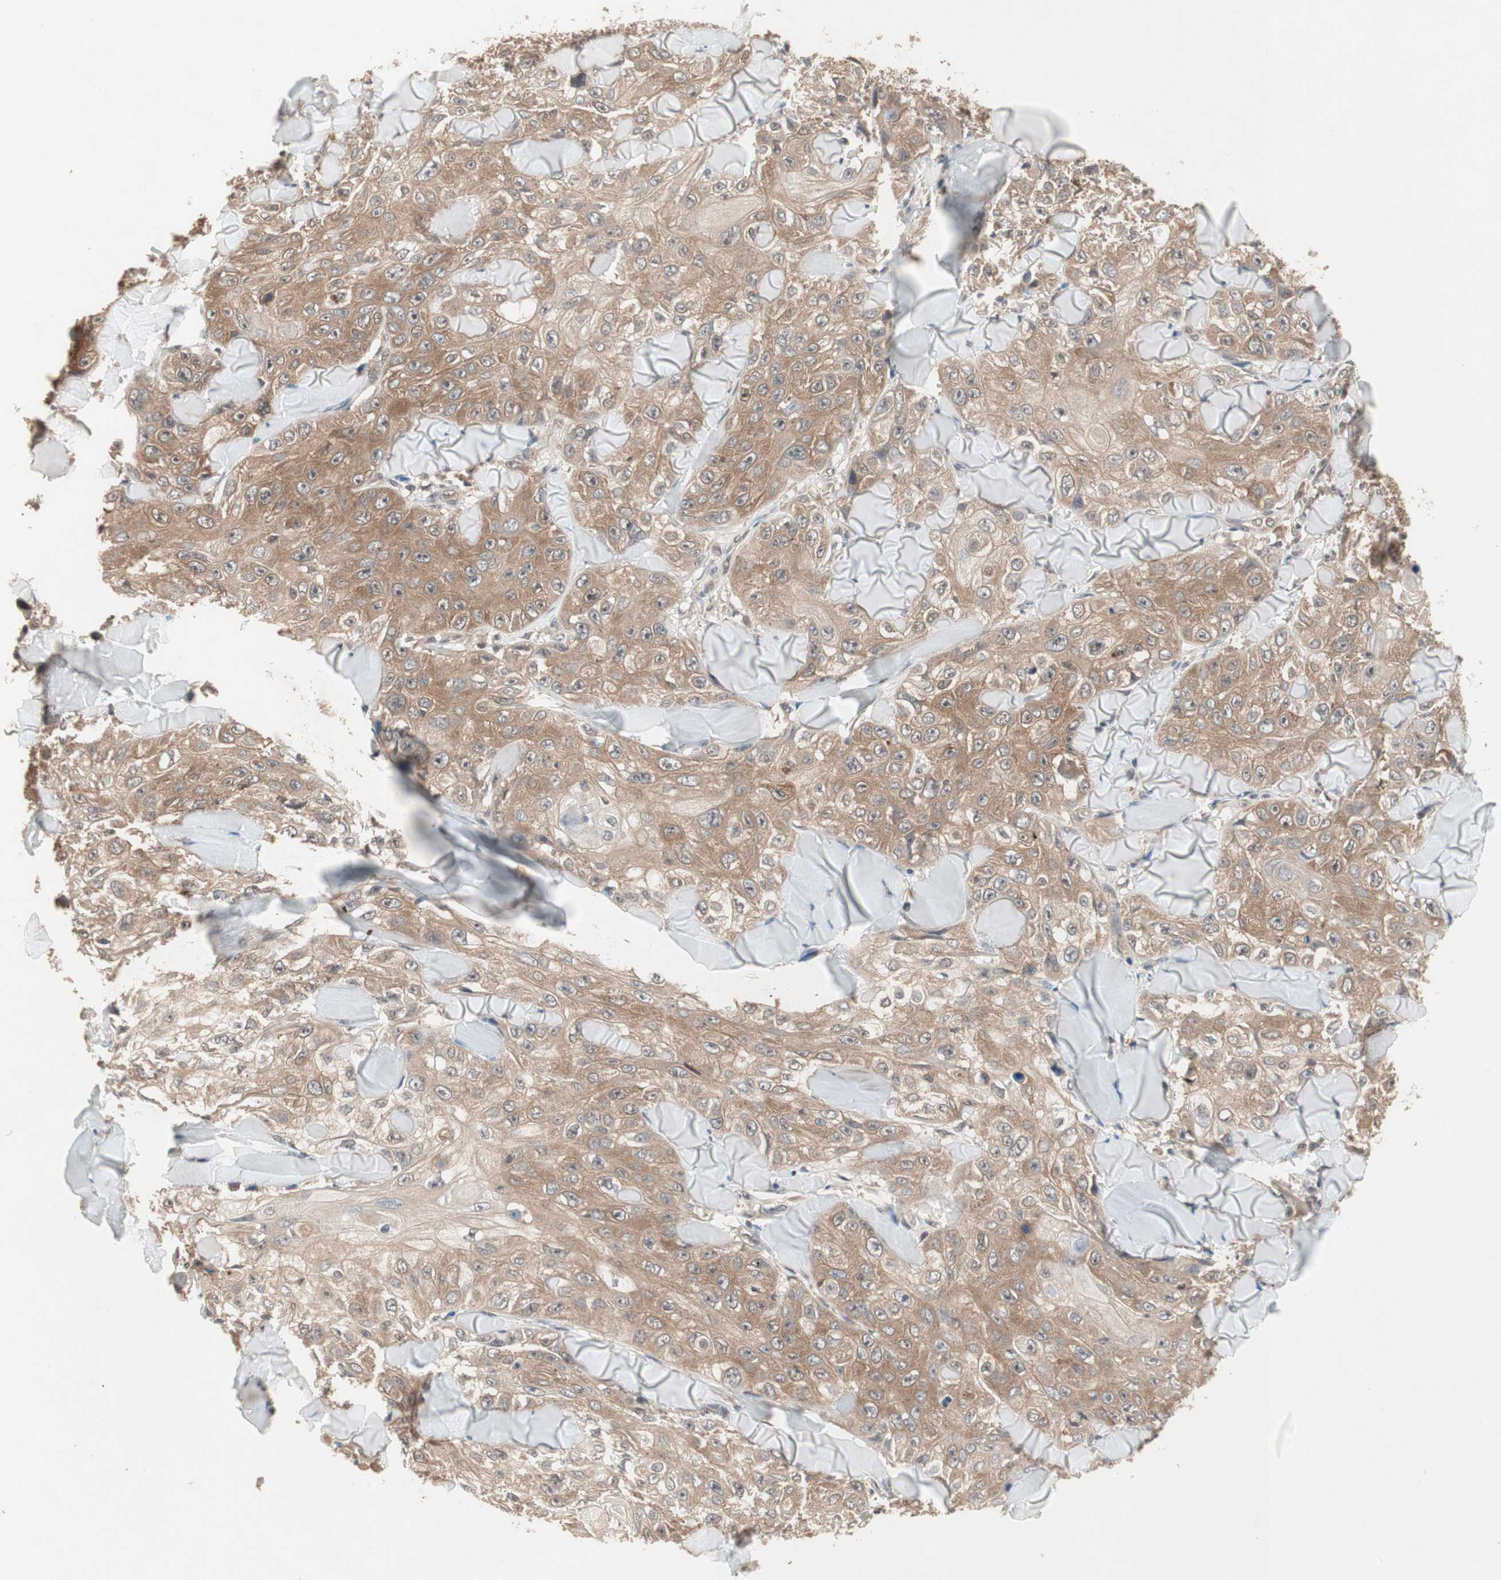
{"staining": {"intensity": "moderate", "quantity": ">75%", "location": "cytoplasmic/membranous"}, "tissue": "skin cancer", "cell_type": "Tumor cells", "image_type": "cancer", "snomed": [{"axis": "morphology", "description": "Squamous cell carcinoma, NOS"}, {"axis": "topography", "description": "Skin"}], "caption": "This is a histology image of immunohistochemistry staining of squamous cell carcinoma (skin), which shows moderate staining in the cytoplasmic/membranous of tumor cells.", "gene": "GART", "patient": {"sex": "male", "age": 86}}